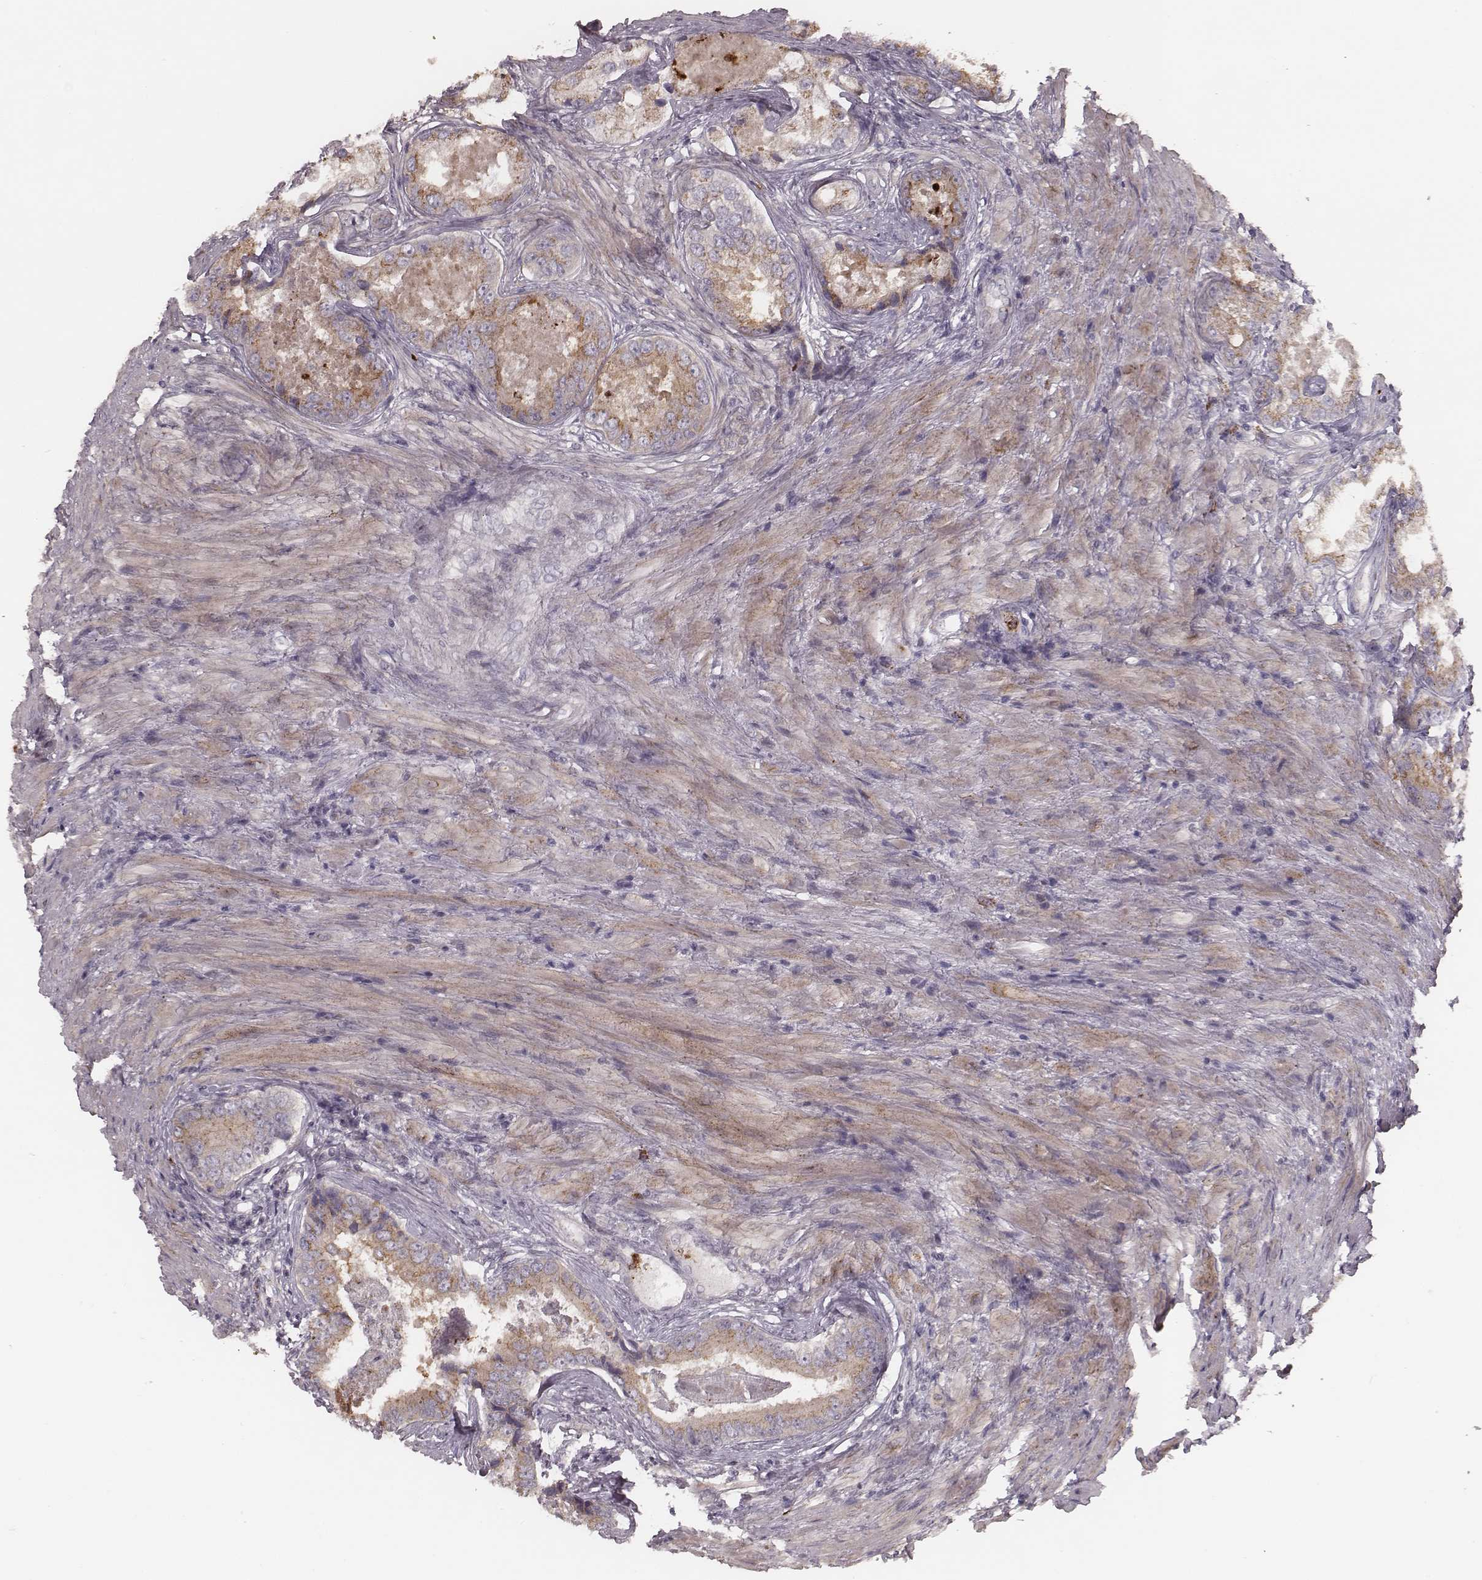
{"staining": {"intensity": "moderate", "quantity": ">75%", "location": "cytoplasmic/membranous"}, "tissue": "prostate cancer", "cell_type": "Tumor cells", "image_type": "cancer", "snomed": [{"axis": "morphology", "description": "Adenocarcinoma, Low grade"}, {"axis": "topography", "description": "Prostate"}], "caption": "This is a photomicrograph of IHC staining of prostate low-grade adenocarcinoma, which shows moderate positivity in the cytoplasmic/membranous of tumor cells.", "gene": "ABCA7", "patient": {"sex": "male", "age": 68}}